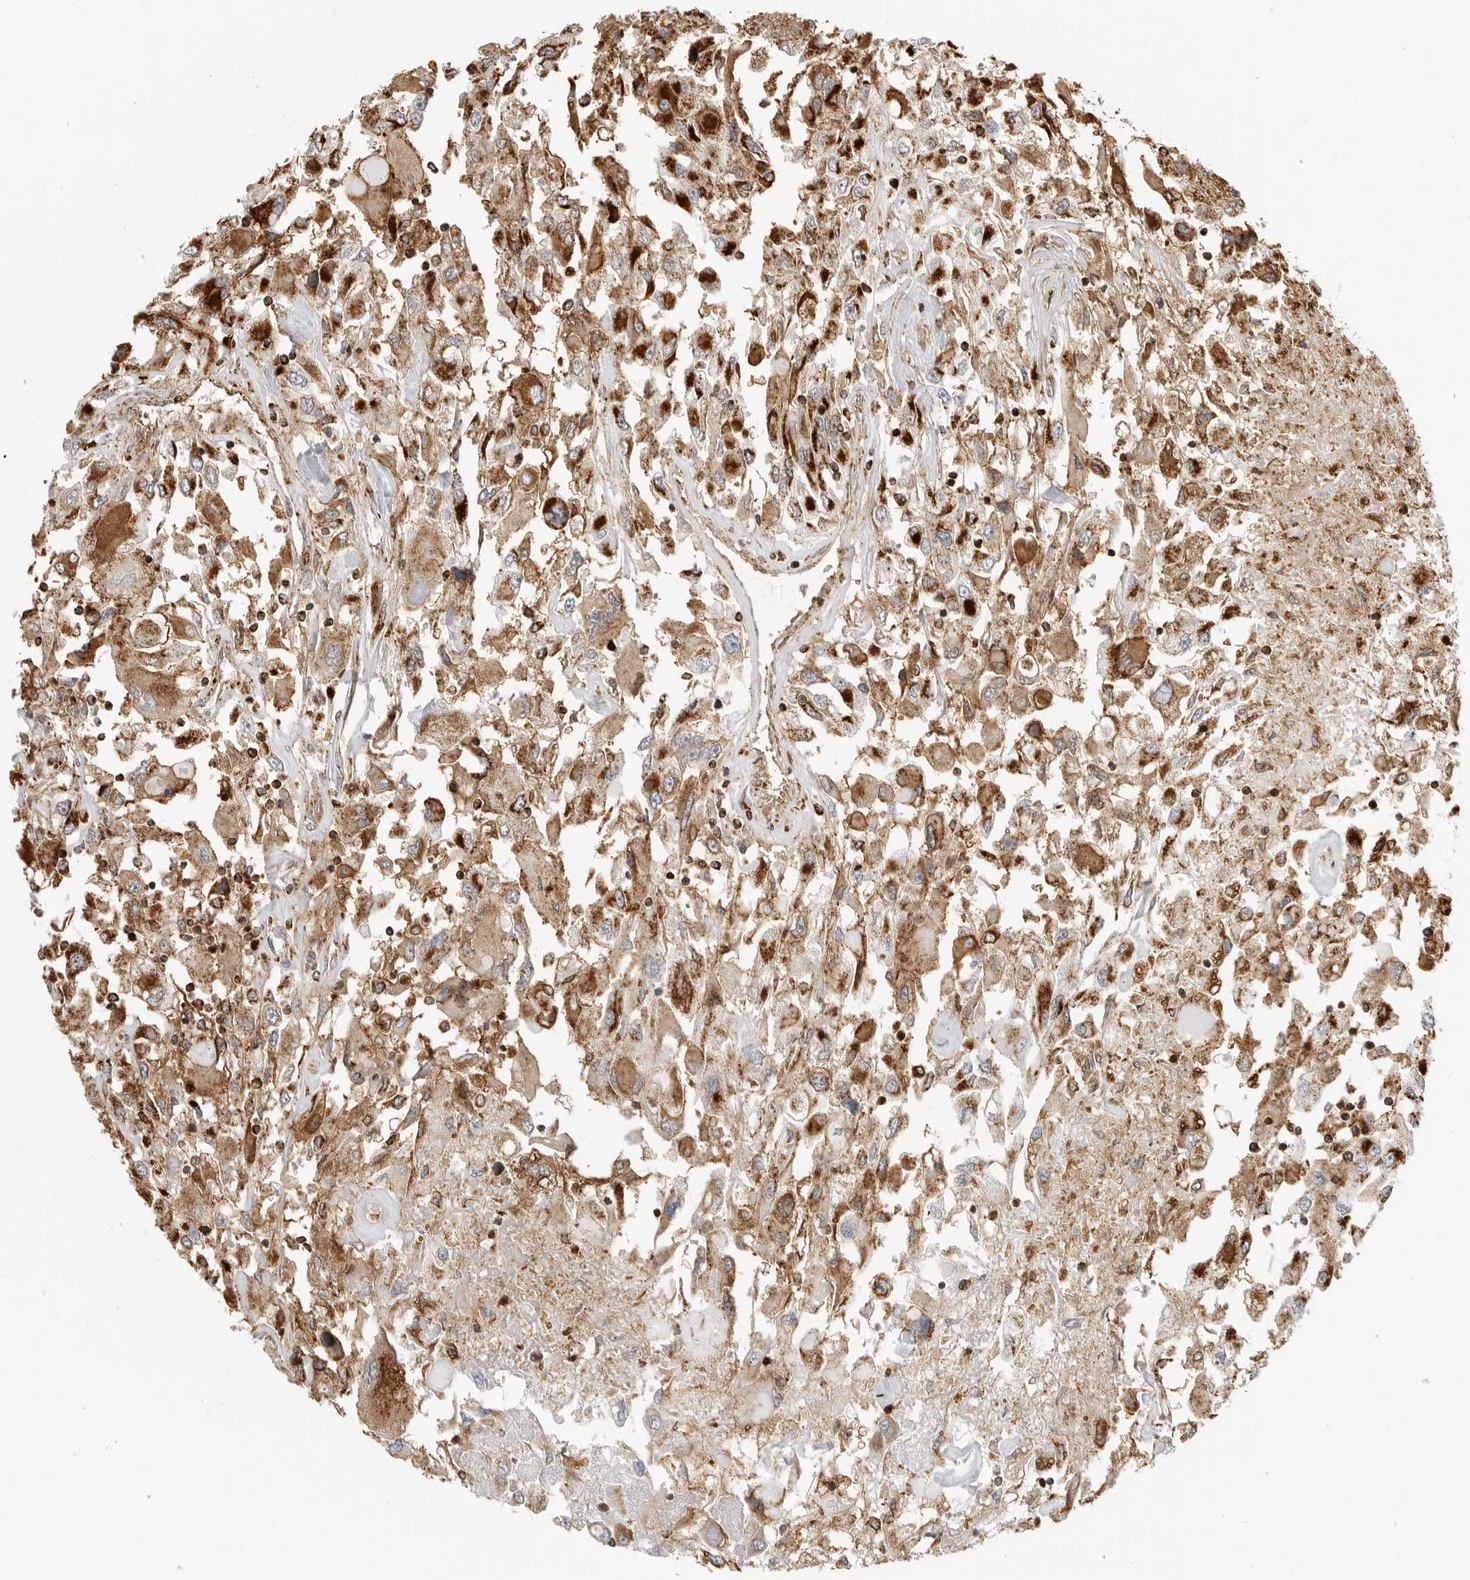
{"staining": {"intensity": "moderate", "quantity": ">75%", "location": "cytoplasmic/membranous"}, "tissue": "renal cancer", "cell_type": "Tumor cells", "image_type": "cancer", "snomed": [{"axis": "morphology", "description": "Adenocarcinoma, NOS"}, {"axis": "topography", "description": "Kidney"}], "caption": "High-magnification brightfield microscopy of renal adenocarcinoma stained with DAB (3,3'-diaminobenzidine) (brown) and counterstained with hematoxylin (blue). tumor cells exhibit moderate cytoplasmic/membranous positivity is present in approximately>75% of cells.", "gene": "ANXA11", "patient": {"sex": "female", "age": 52}}